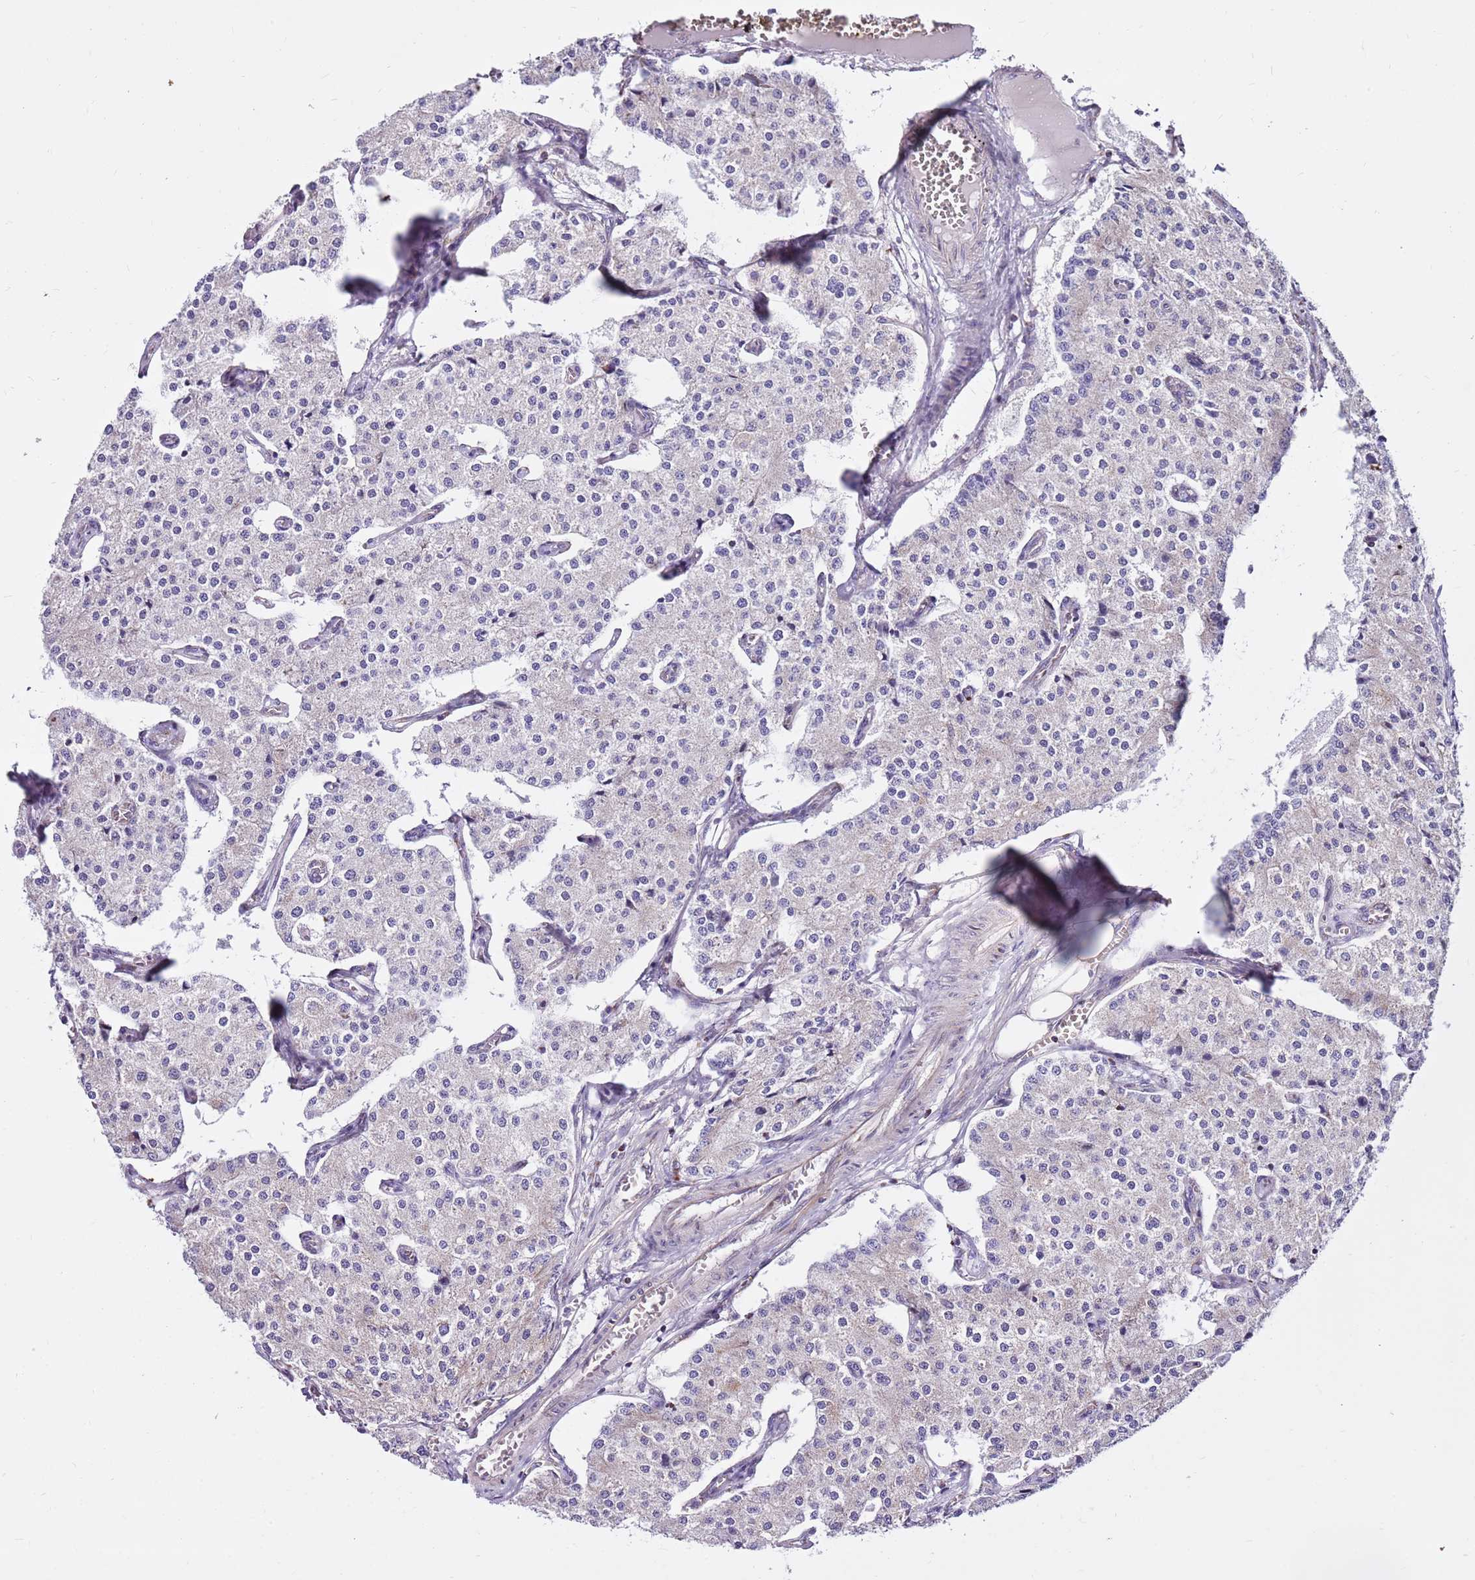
{"staining": {"intensity": "negative", "quantity": "none", "location": "none"}, "tissue": "carcinoid", "cell_type": "Tumor cells", "image_type": "cancer", "snomed": [{"axis": "morphology", "description": "Carcinoid, malignant, NOS"}, {"axis": "topography", "description": "Colon"}], "caption": "A high-resolution photomicrograph shows immunohistochemistry (IHC) staining of carcinoid, which demonstrates no significant positivity in tumor cells.", "gene": "HECTD4", "patient": {"sex": "female", "age": 52}}